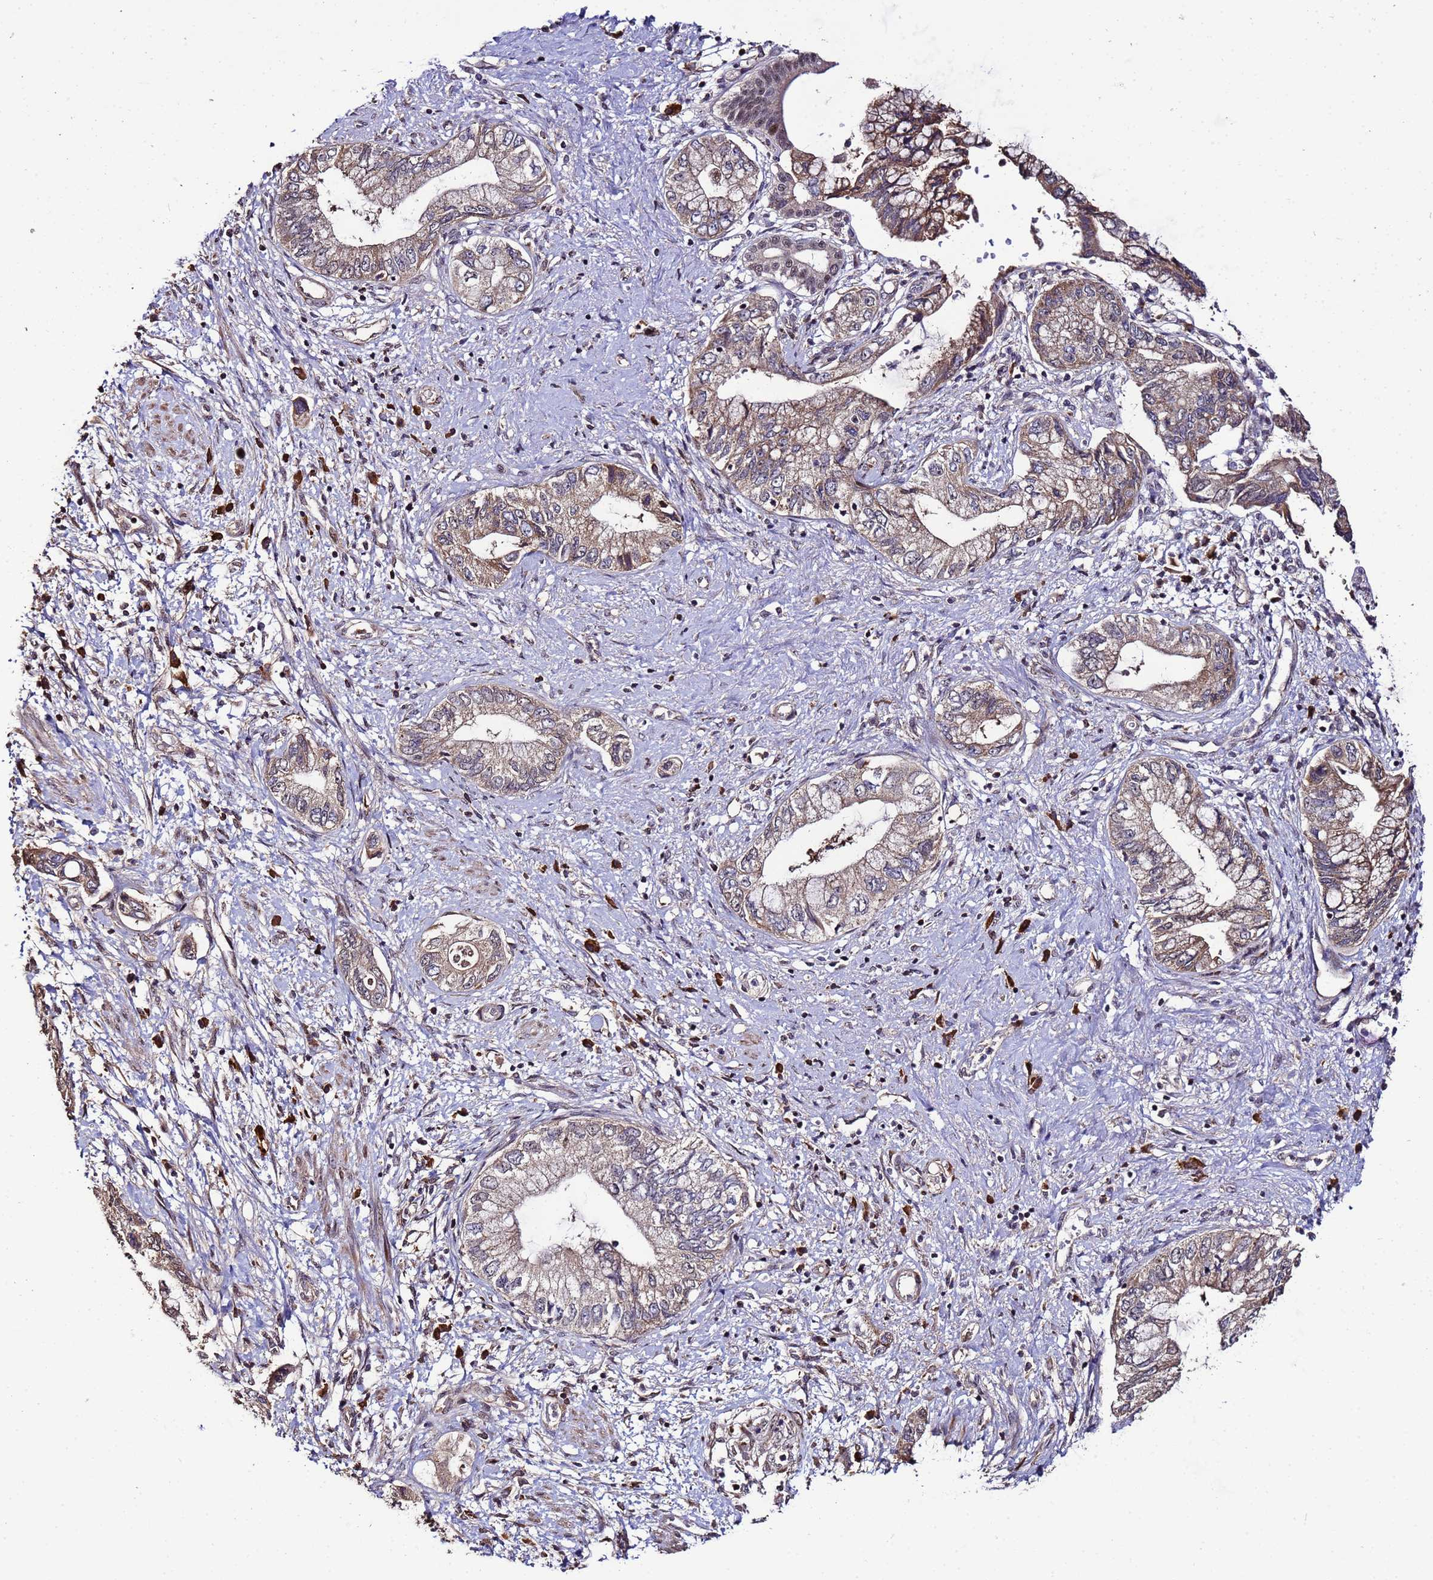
{"staining": {"intensity": "weak", "quantity": ">75%", "location": "cytoplasmic/membranous"}, "tissue": "pancreatic cancer", "cell_type": "Tumor cells", "image_type": "cancer", "snomed": [{"axis": "morphology", "description": "Adenocarcinoma, NOS"}, {"axis": "topography", "description": "Pancreas"}], "caption": "A histopathology image of human pancreatic cancer stained for a protein reveals weak cytoplasmic/membranous brown staining in tumor cells. Immunohistochemistry stains the protein of interest in brown and the nuclei are stained blue.", "gene": "WNK4", "patient": {"sex": "female", "age": 73}}